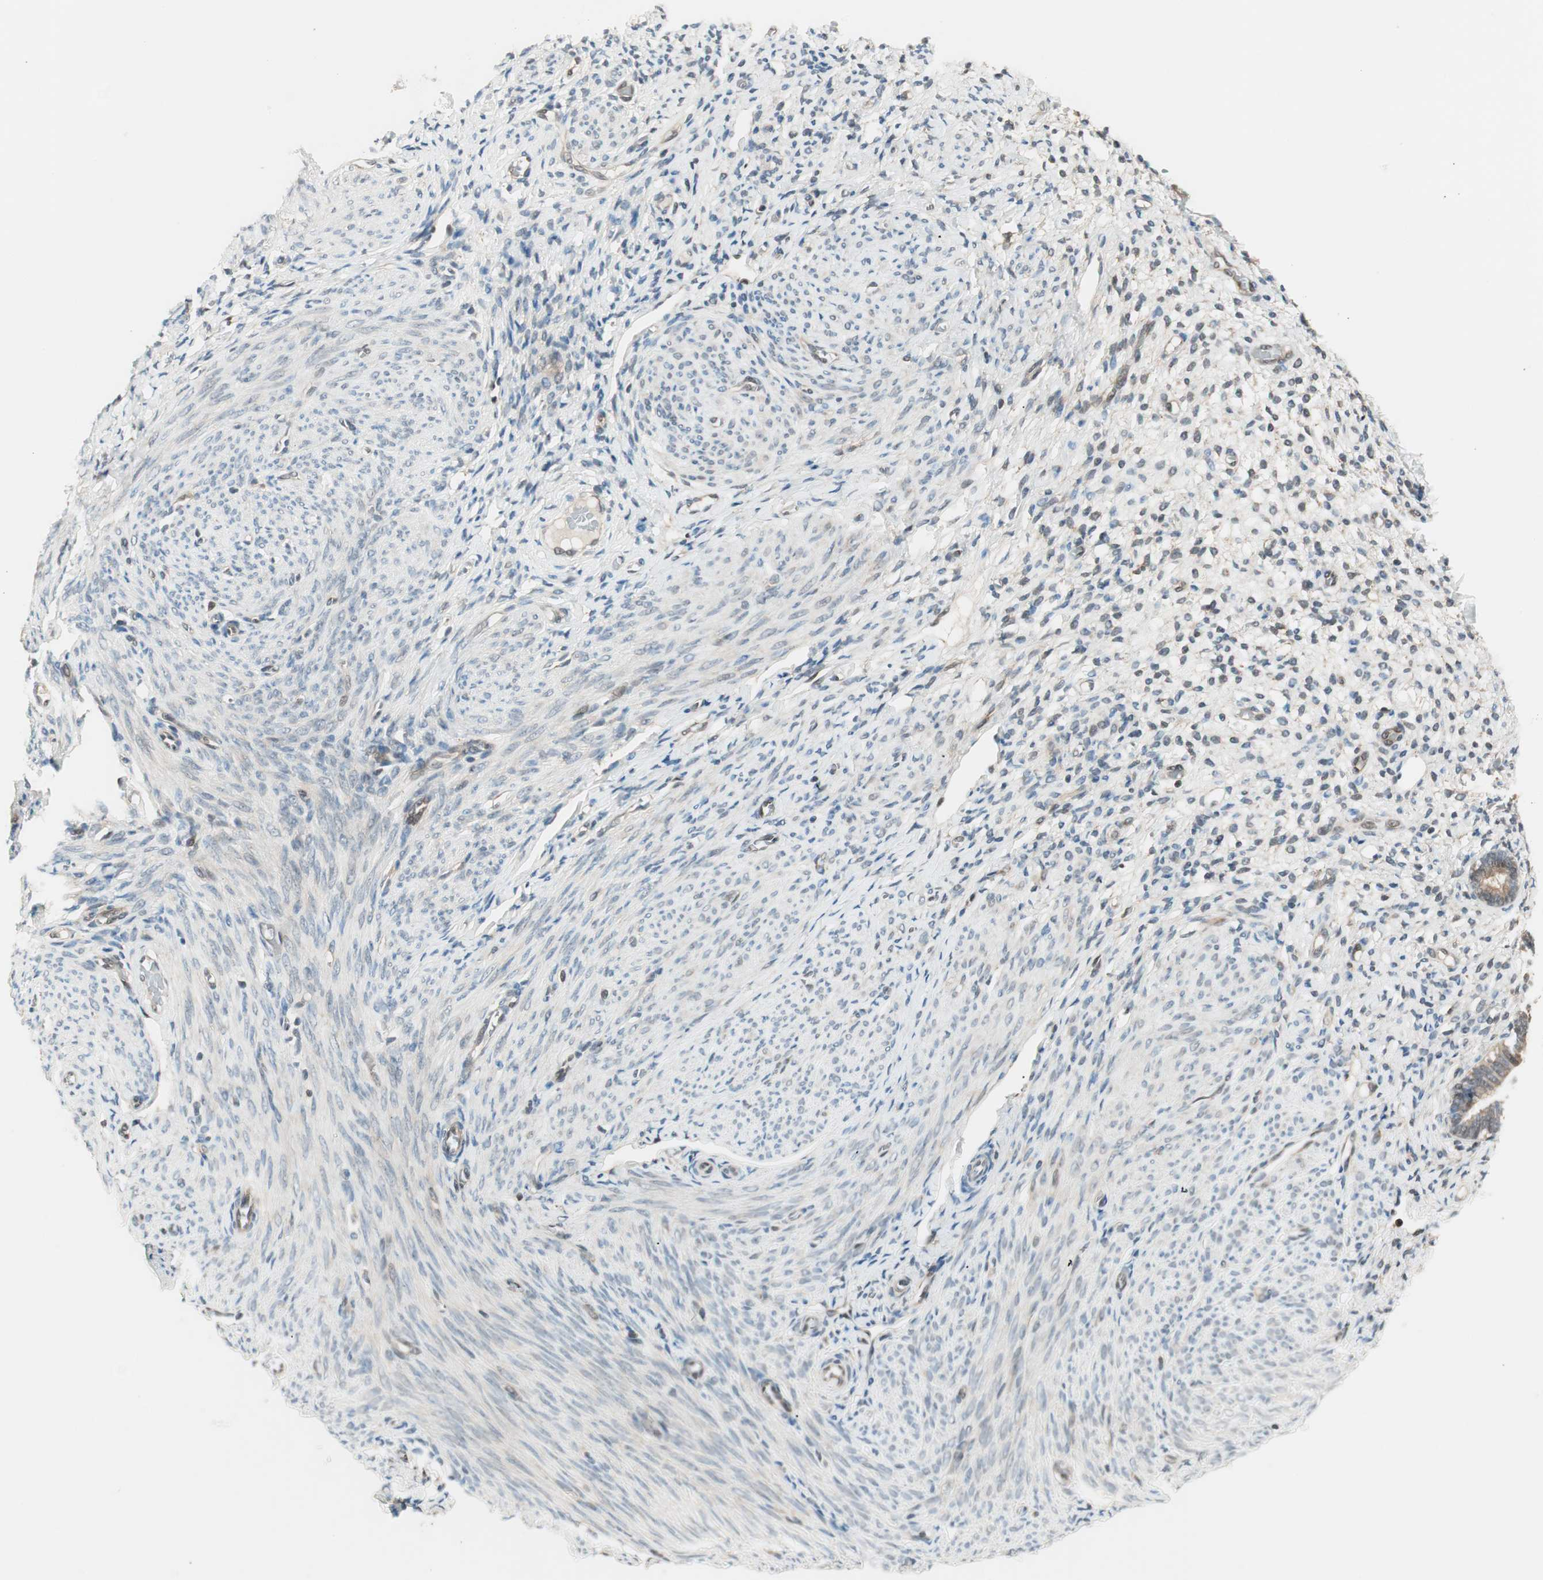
{"staining": {"intensity": "moderate", "quantity": "25%-75%", "location": "cytoplasmic/membranous"}, "tissue": "endometrium", "cell_type": "Cells in endometrial stroma", "image_type": "normal", "snomed": [{"axis": "morphology", "description": "Normal tissue, NOS"}, {"axis": "topography", "description": "Endometrium"}], "caption": "Immunohistochemistry (IHC) histopathology image of benign endometrium stained for a protein (brown), which shows medium levels of moderate cytoplasmic/membranous staining in approximately 25%-75% of cells in endometrial stroma.", "gene": "GALT", "patient": {"sex": "female", "age": 61}}